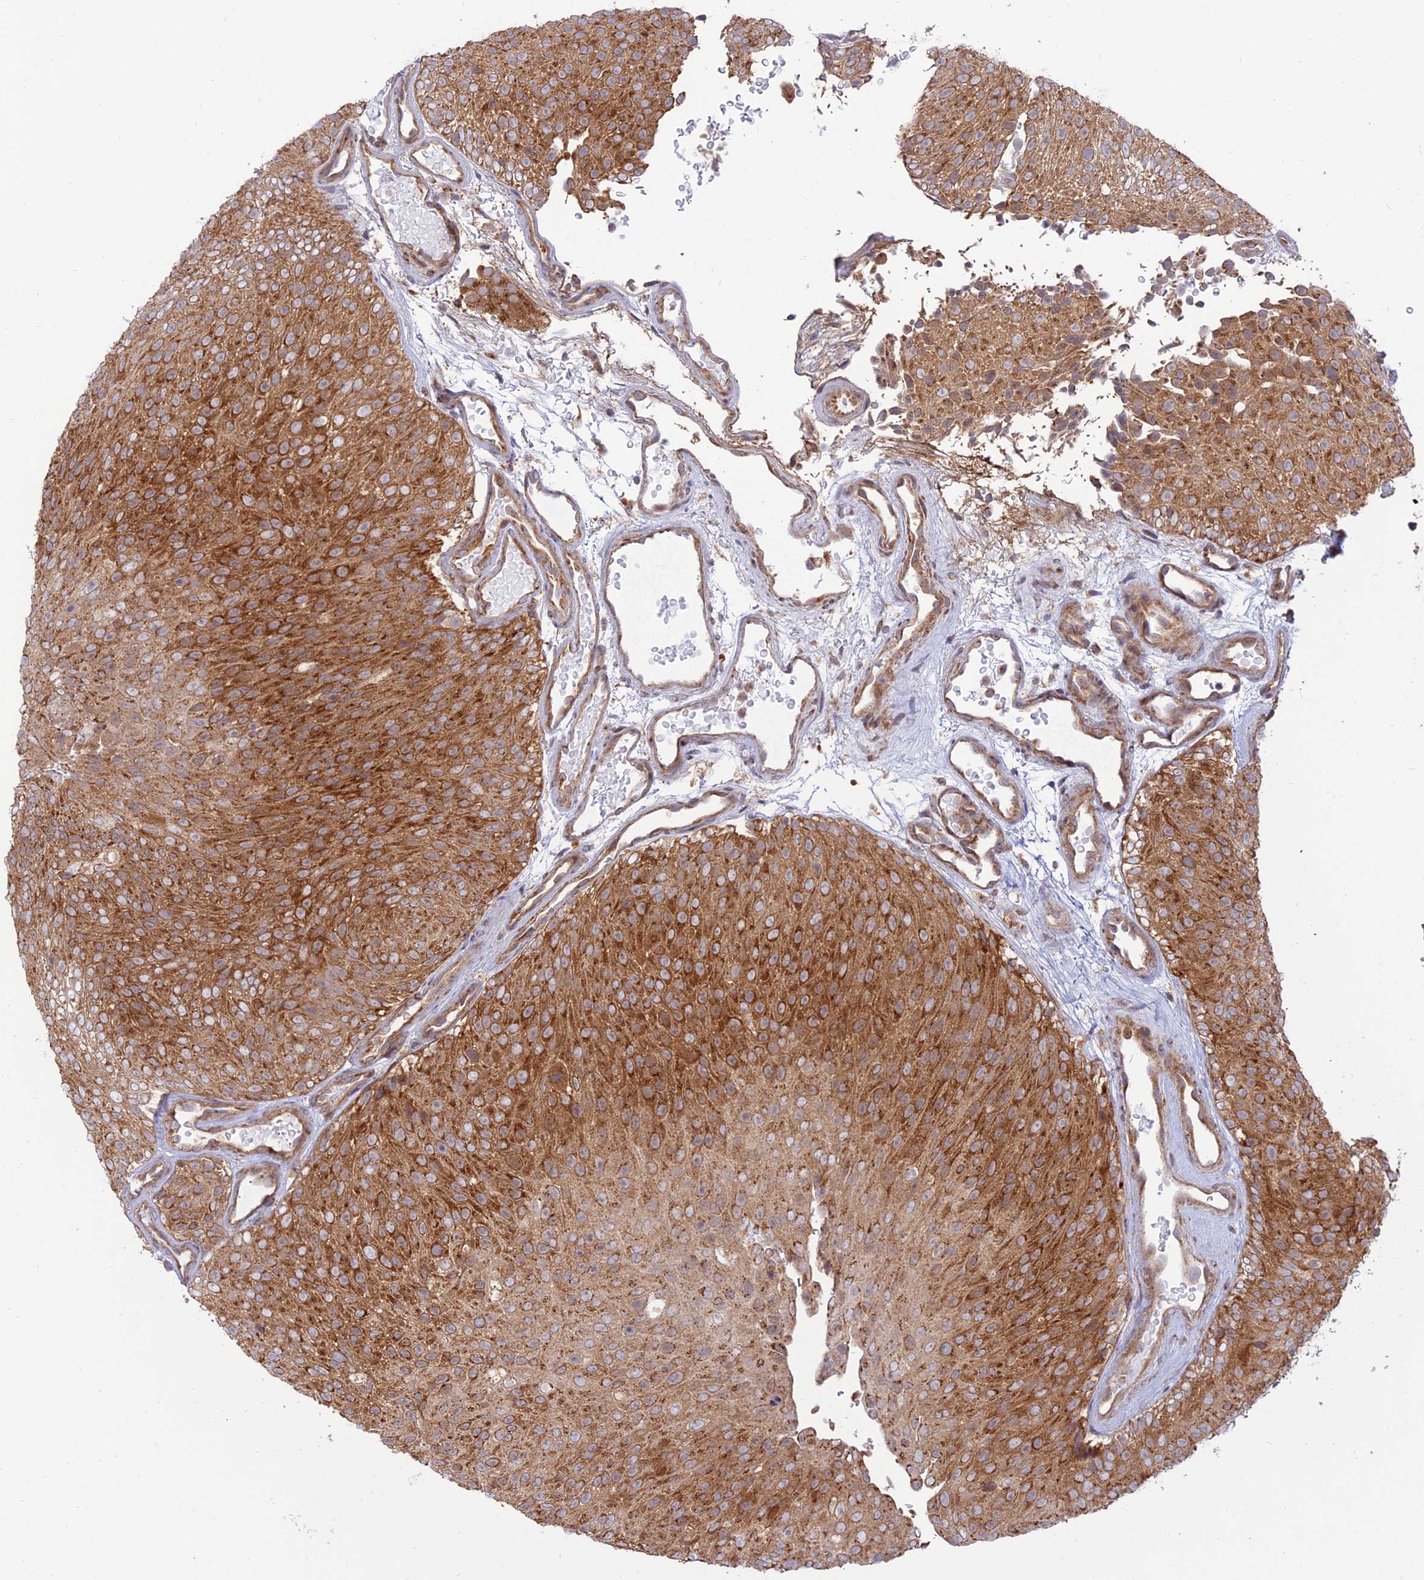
{"staining": {"intensity": "strong", "quantity": ">75%", "location": "cytoplasmic/membranous"}, "tissue": "urothelial cancer", "cell_type": "Tumor cells", "image_type": "cancer", "snomed": [{"axis": "morphology", "description": "Urothelial carcinoma, Low grade"}, {"axis": "topography", "description": "Urinary bladder"}], "caption": "A histopathology image of urothelial carcinoma (low-grade) stained for a protein shows strong cytoplasmic/membranous brown staining in tumor cells.", "gene": "GOLGA3", "patient": {"sex": "male", "age": 78}}